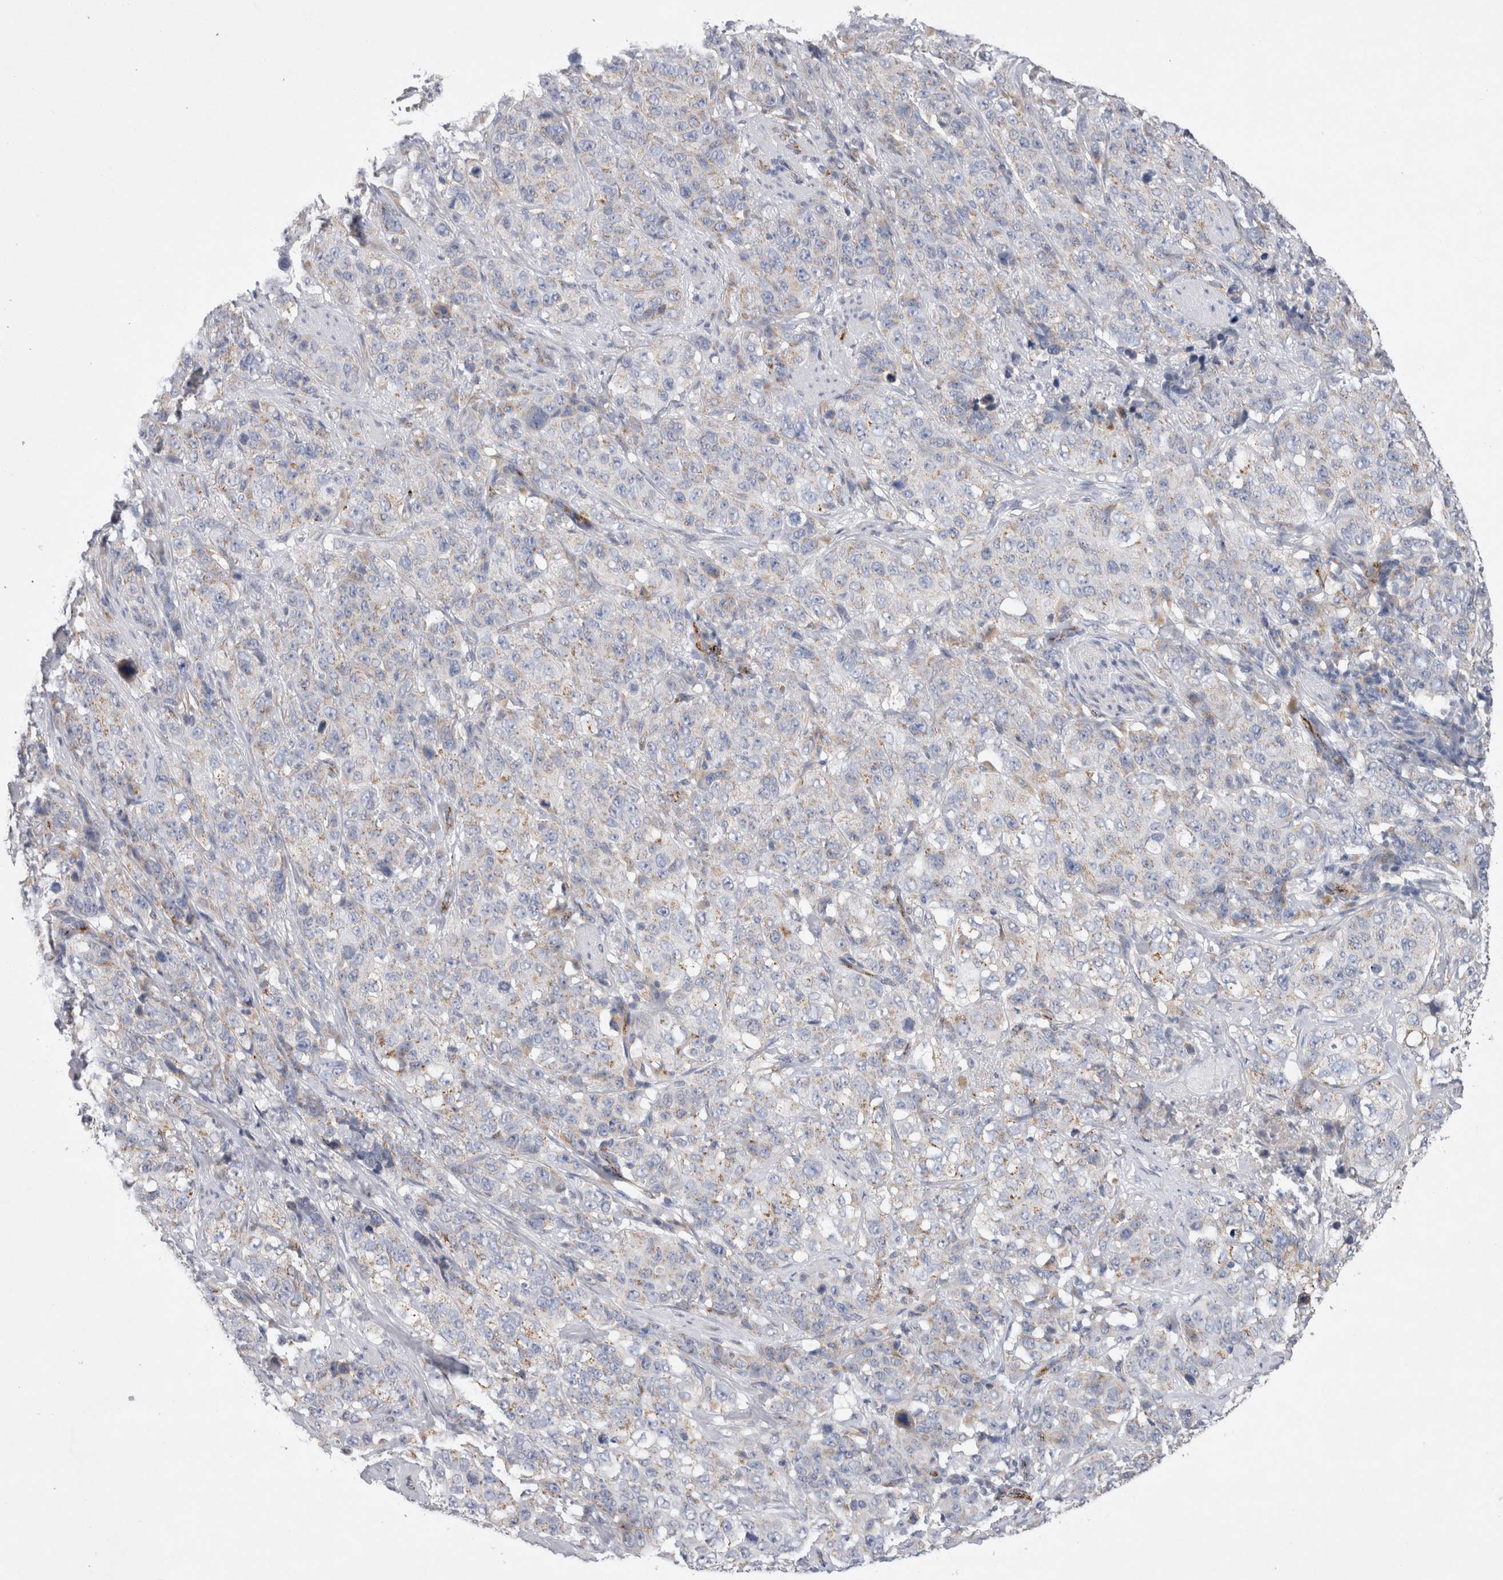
{"staining": {"intensity": "weak", "quantity": "25%-75%", "location": "cytoplasmic/membranous"}, "tissue": "stomach cancer", "cell_type": "Tumor cells", "image_type": "cancer", "snomed": [{"axis": "morphology", "description": "Adenocarcinoma, NOS"}, {"axis": "topography", "description": "Stomach"}], "caption": "Immunohistochemistry (IHC) image of neoplastic tissue: human adenocarcinoma (stomach) stained using IHC shows low levels of weak protein expression localized specifically in the cytoplasmic/membranous of tumor cells, appearing as a cytoplasmic/membranous brown color.", "gene": "IARS2", "patient": {"sex": "male", "age": 48}}